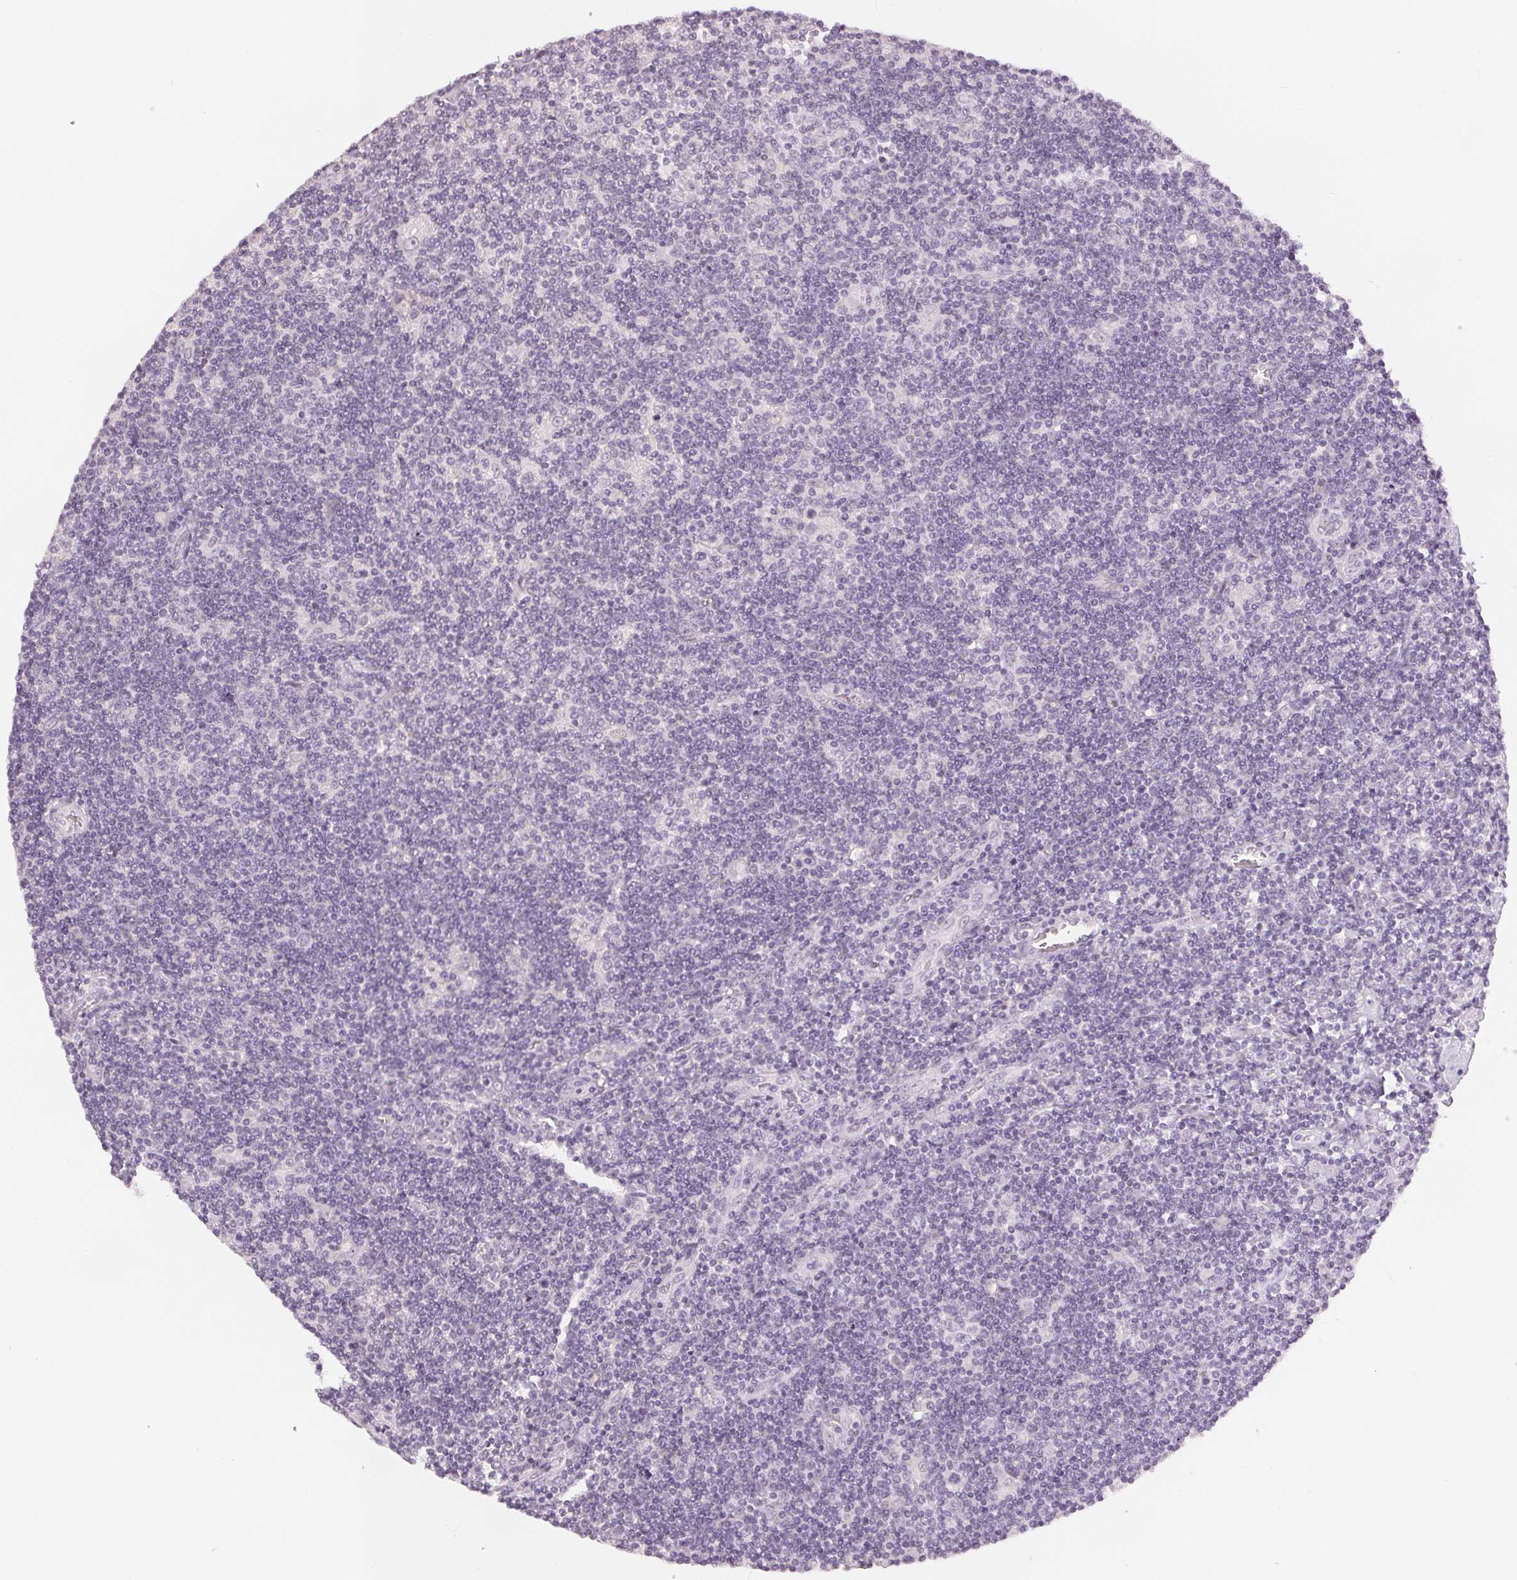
{"staining": {"intensity": "negative", "quantity": "none", "location": "none"}, "tissue": "lymphoma", "cell_type": "Tumor cells", "image_type": "cancer", "snomed": [{"axis": "morphology", "description": "Hodgkin's disease, NOS"}, {"axis": "topography", "description": "Lymph node"}], "caption": "High power microscopy micrograph of an immunohistochemistry photomicrograph of lymphoma, revealing no significant staining in tumor cells.", "gene": "SLC27A5", "patient": {"sex": "male", "age": 40}}